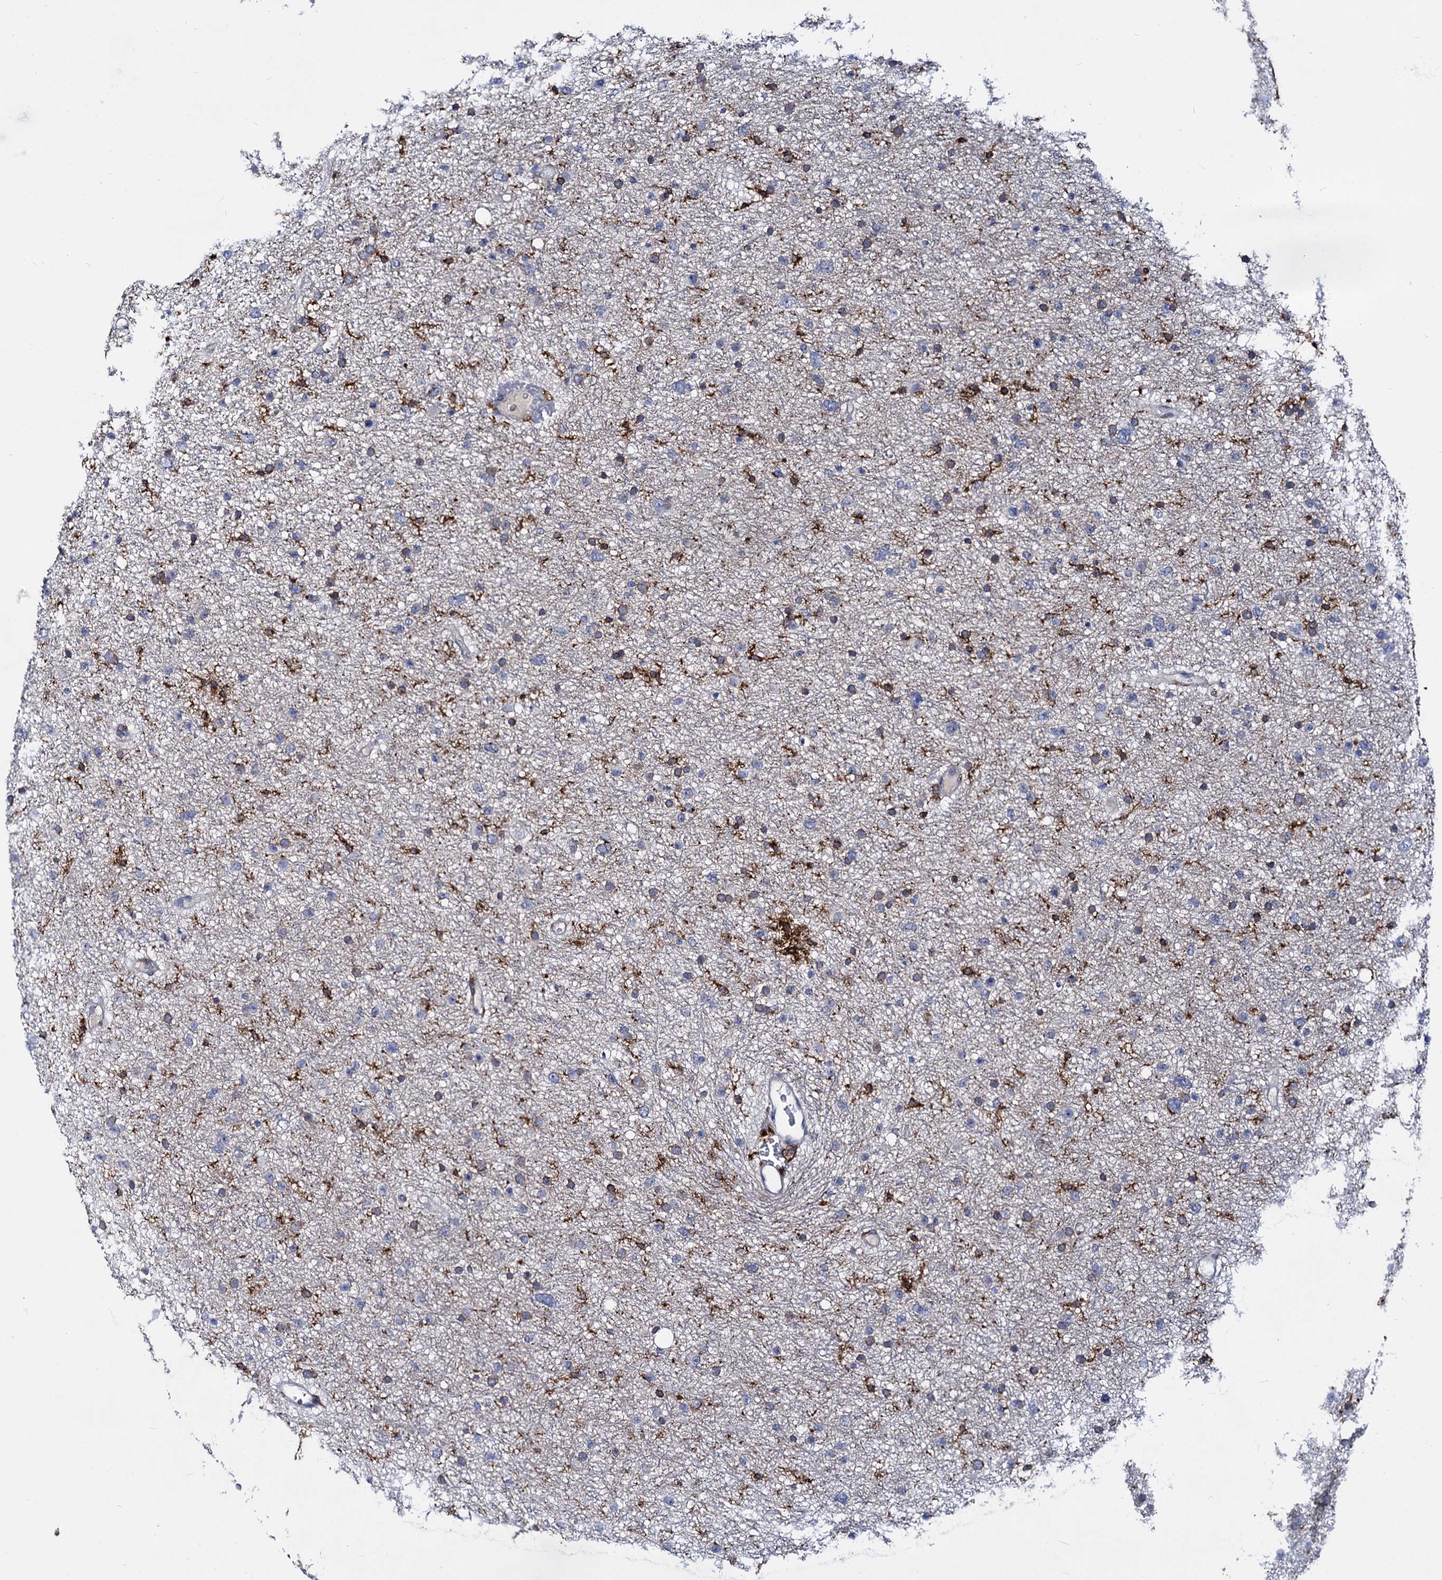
{"staining": {"intensity": "negative", "quantity": "none", "location": "none"}, "tissue": "glioma", "cell_type": "Tumor cells", "image_type": "cancer", "snomed": [{"axis": "morphology", "description": "Glioma, malignant, Low grade"}, {"axis": "topography", "description": "Cerebral cortex"}], "caption": "Immunohistochemistry image of glioma stained for a protein (brown), which shows no staining in tumor cells.", "gene": "RHOG", "patient": {"sex": "female", "age": 39}}